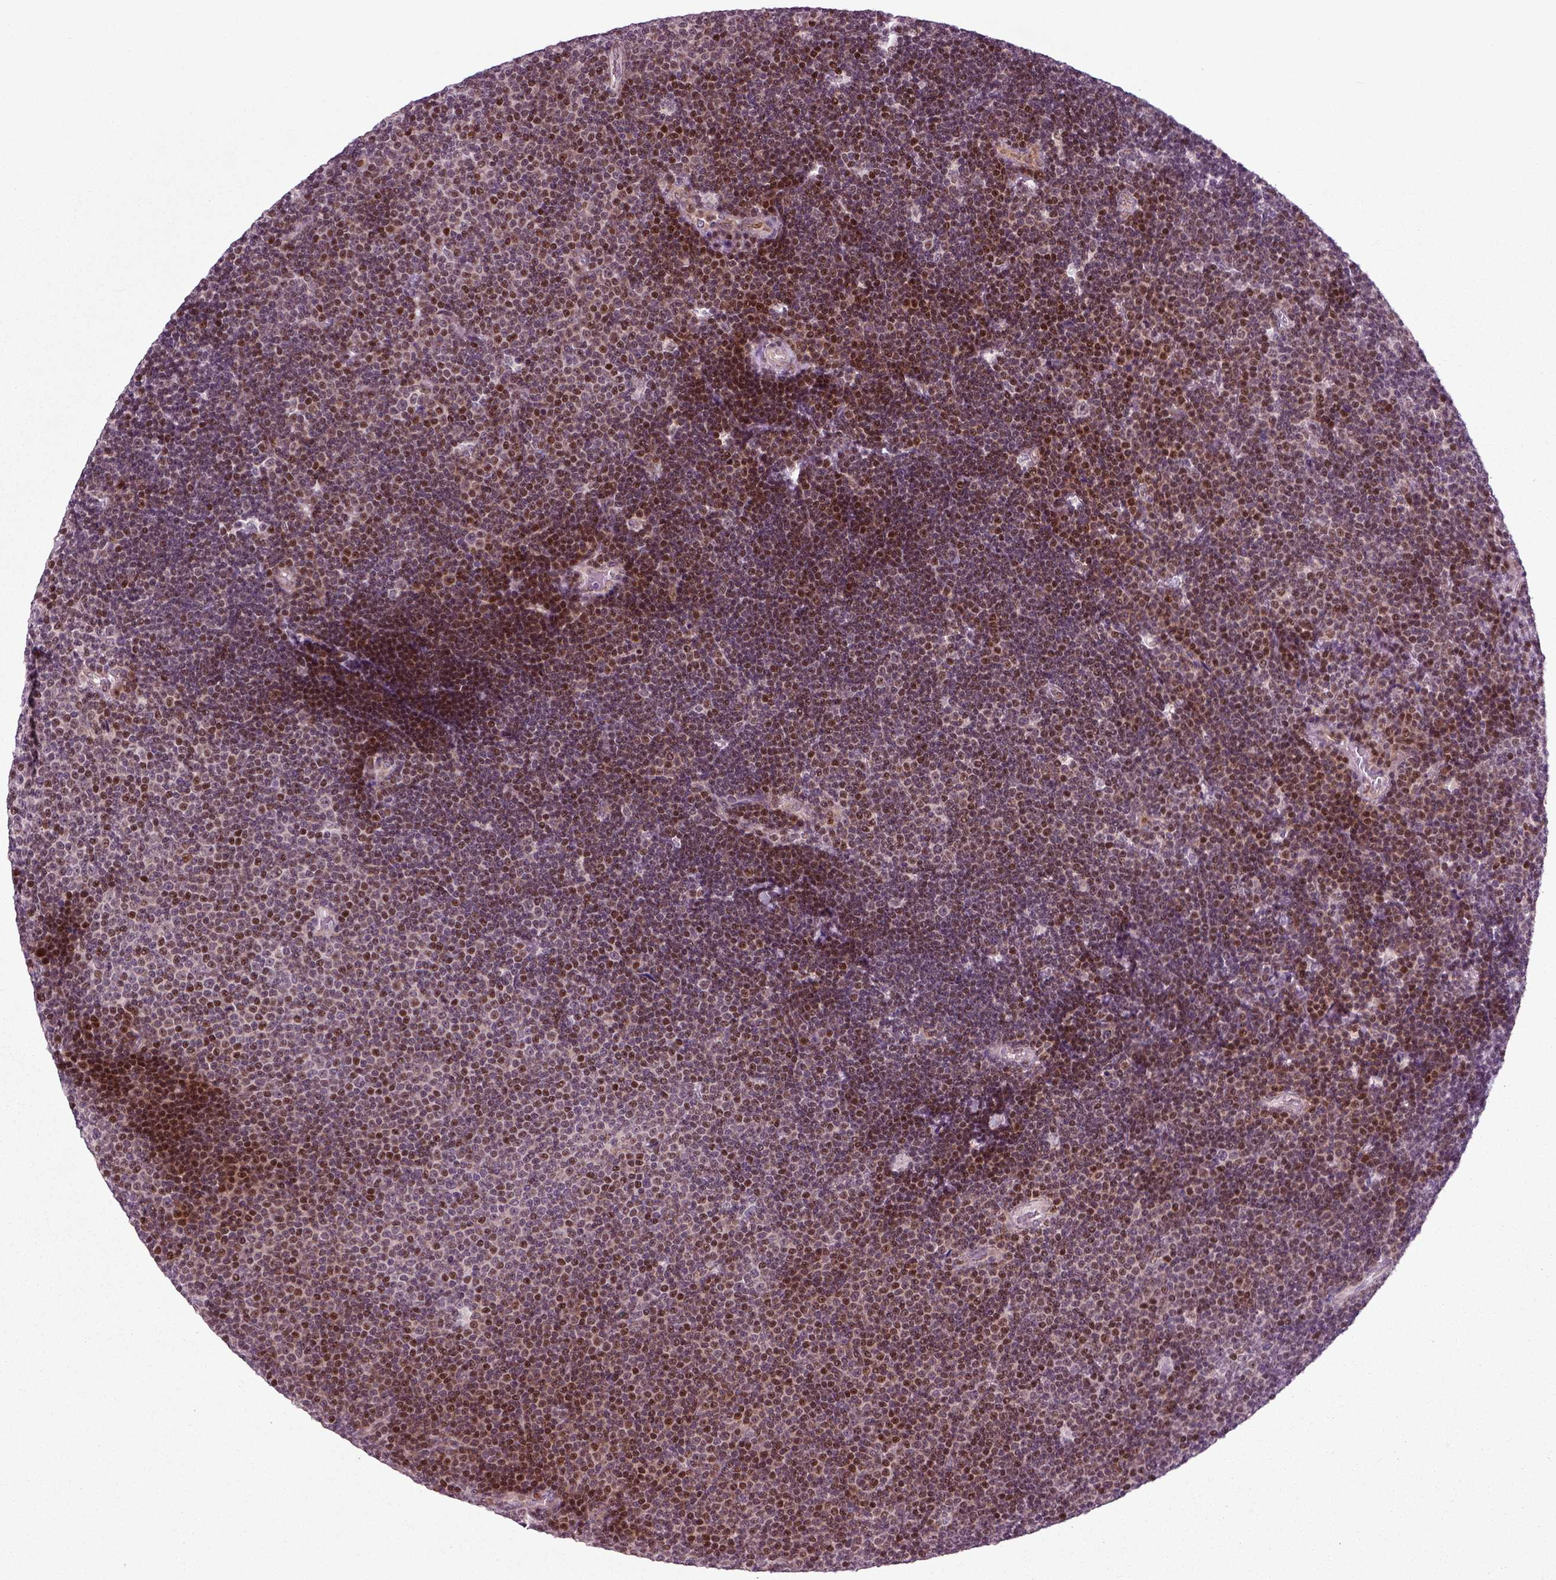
{"staining": {"intensity": "strong", "quantity": "<25%", "location": "nuclear"}, "tissue": "lymphoma", "cell_type": "Tumor cells", "image_type": "cancer", "snomed": [{"axis": "morphology", "description": "Malignant lymphoma, non-Hodgkin's type, Low grade"}, {"axis": "topography", "description": "Brain"}], "caption": "Human lymphoma stained for a protein (brown) shows strong nuclear positive staining in about <25% of tumor cells.", "gene": "CDC14A", "patient": {"sex": "female", "age": 66}}